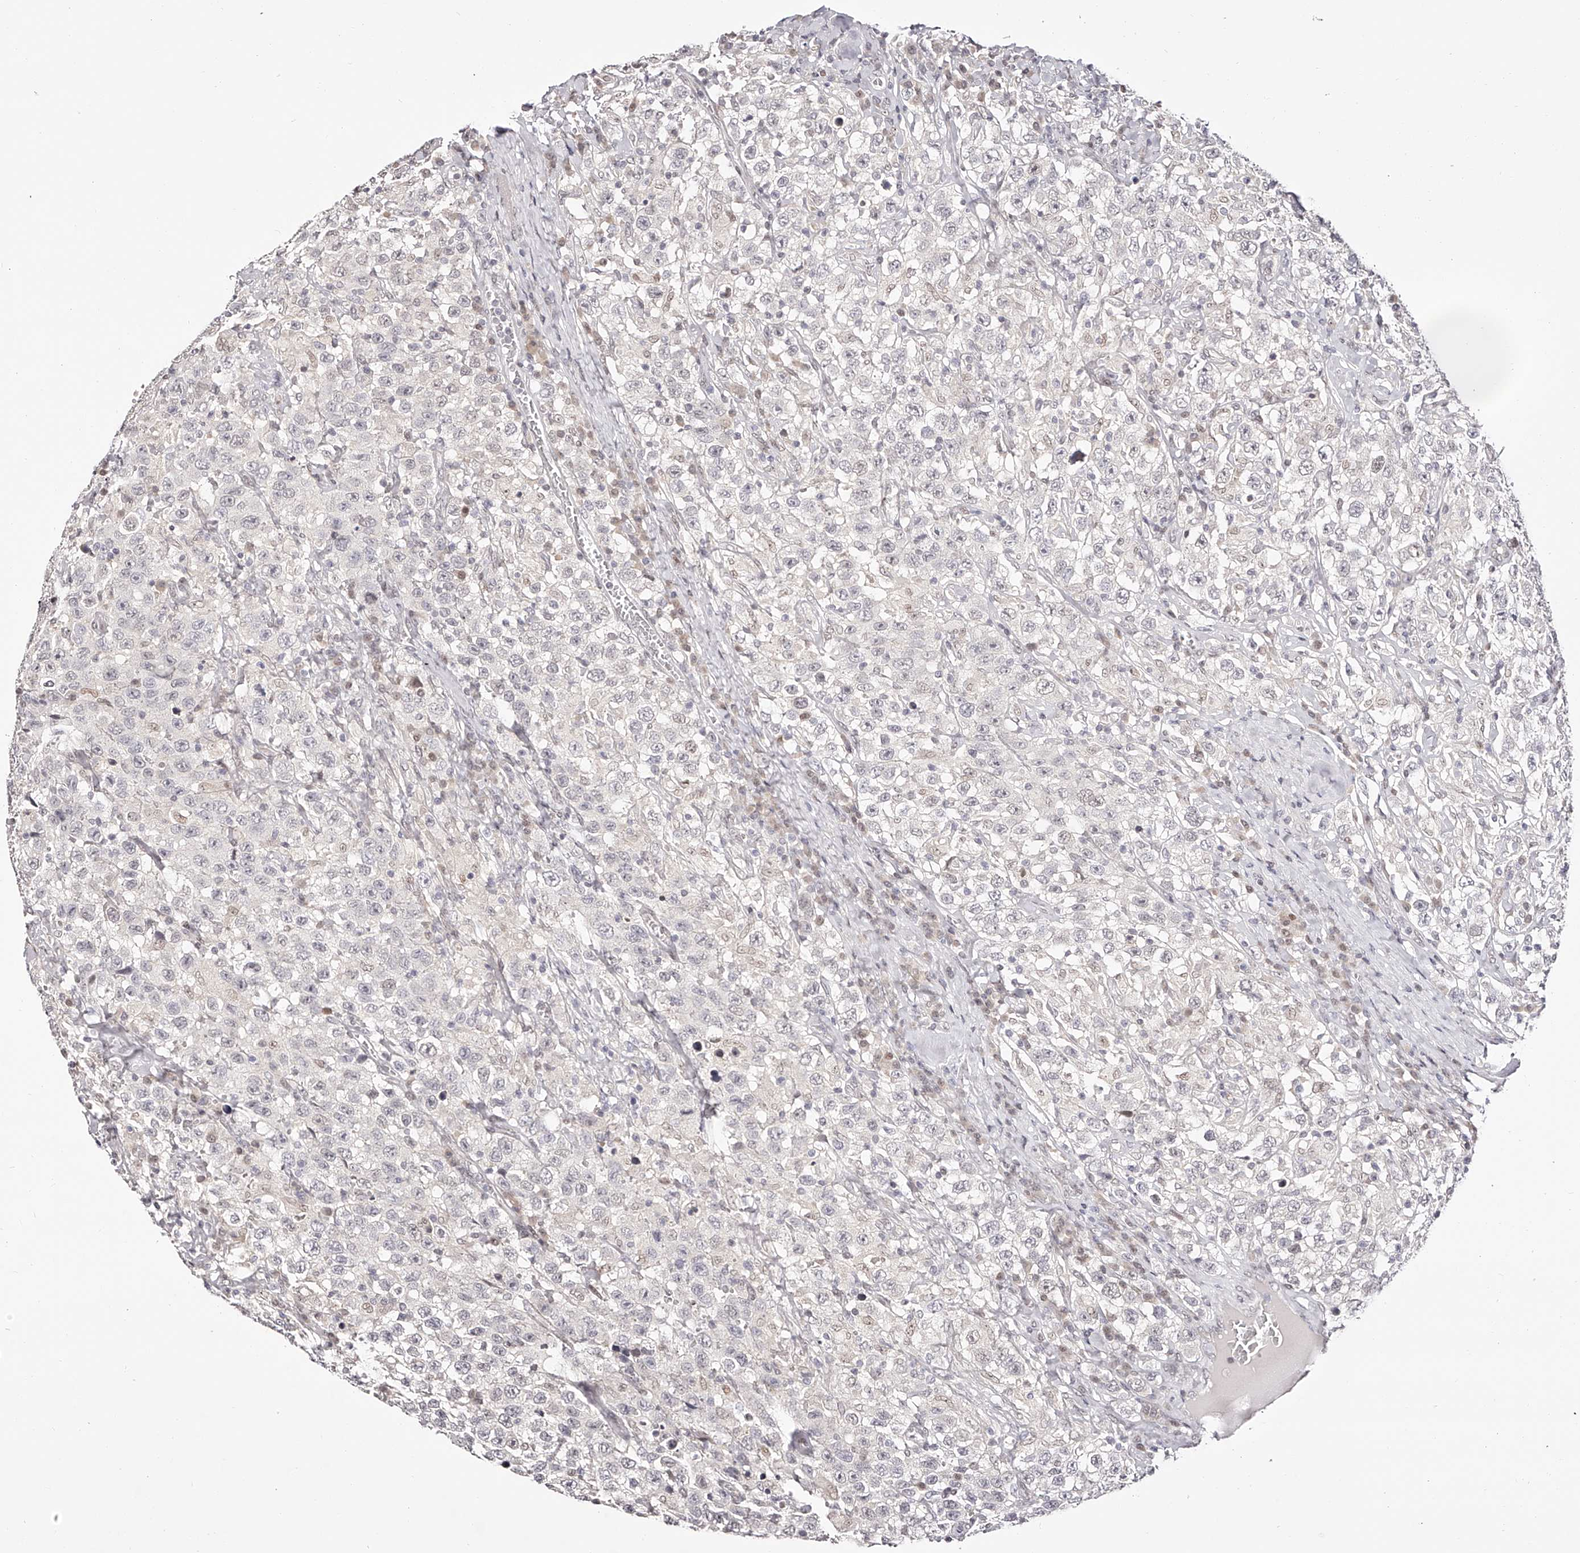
{"staining": {"intensity": "negative", "quantity": "none", "location": "none"}, "tissue": "testis cancer", "cell_type": "Tumor cells", "image_type": "cancer", "snomed": [{"axis": "morphology", "description": "Seminoma, NOS"}, {"axis": "topography", "description": "Testis"}], "caption": "IHC of testis cancer (seminoma) exhibits no positivity in tumor cells.", "gene": "USF3", "patient": {"sex": "male", "age": 41}}